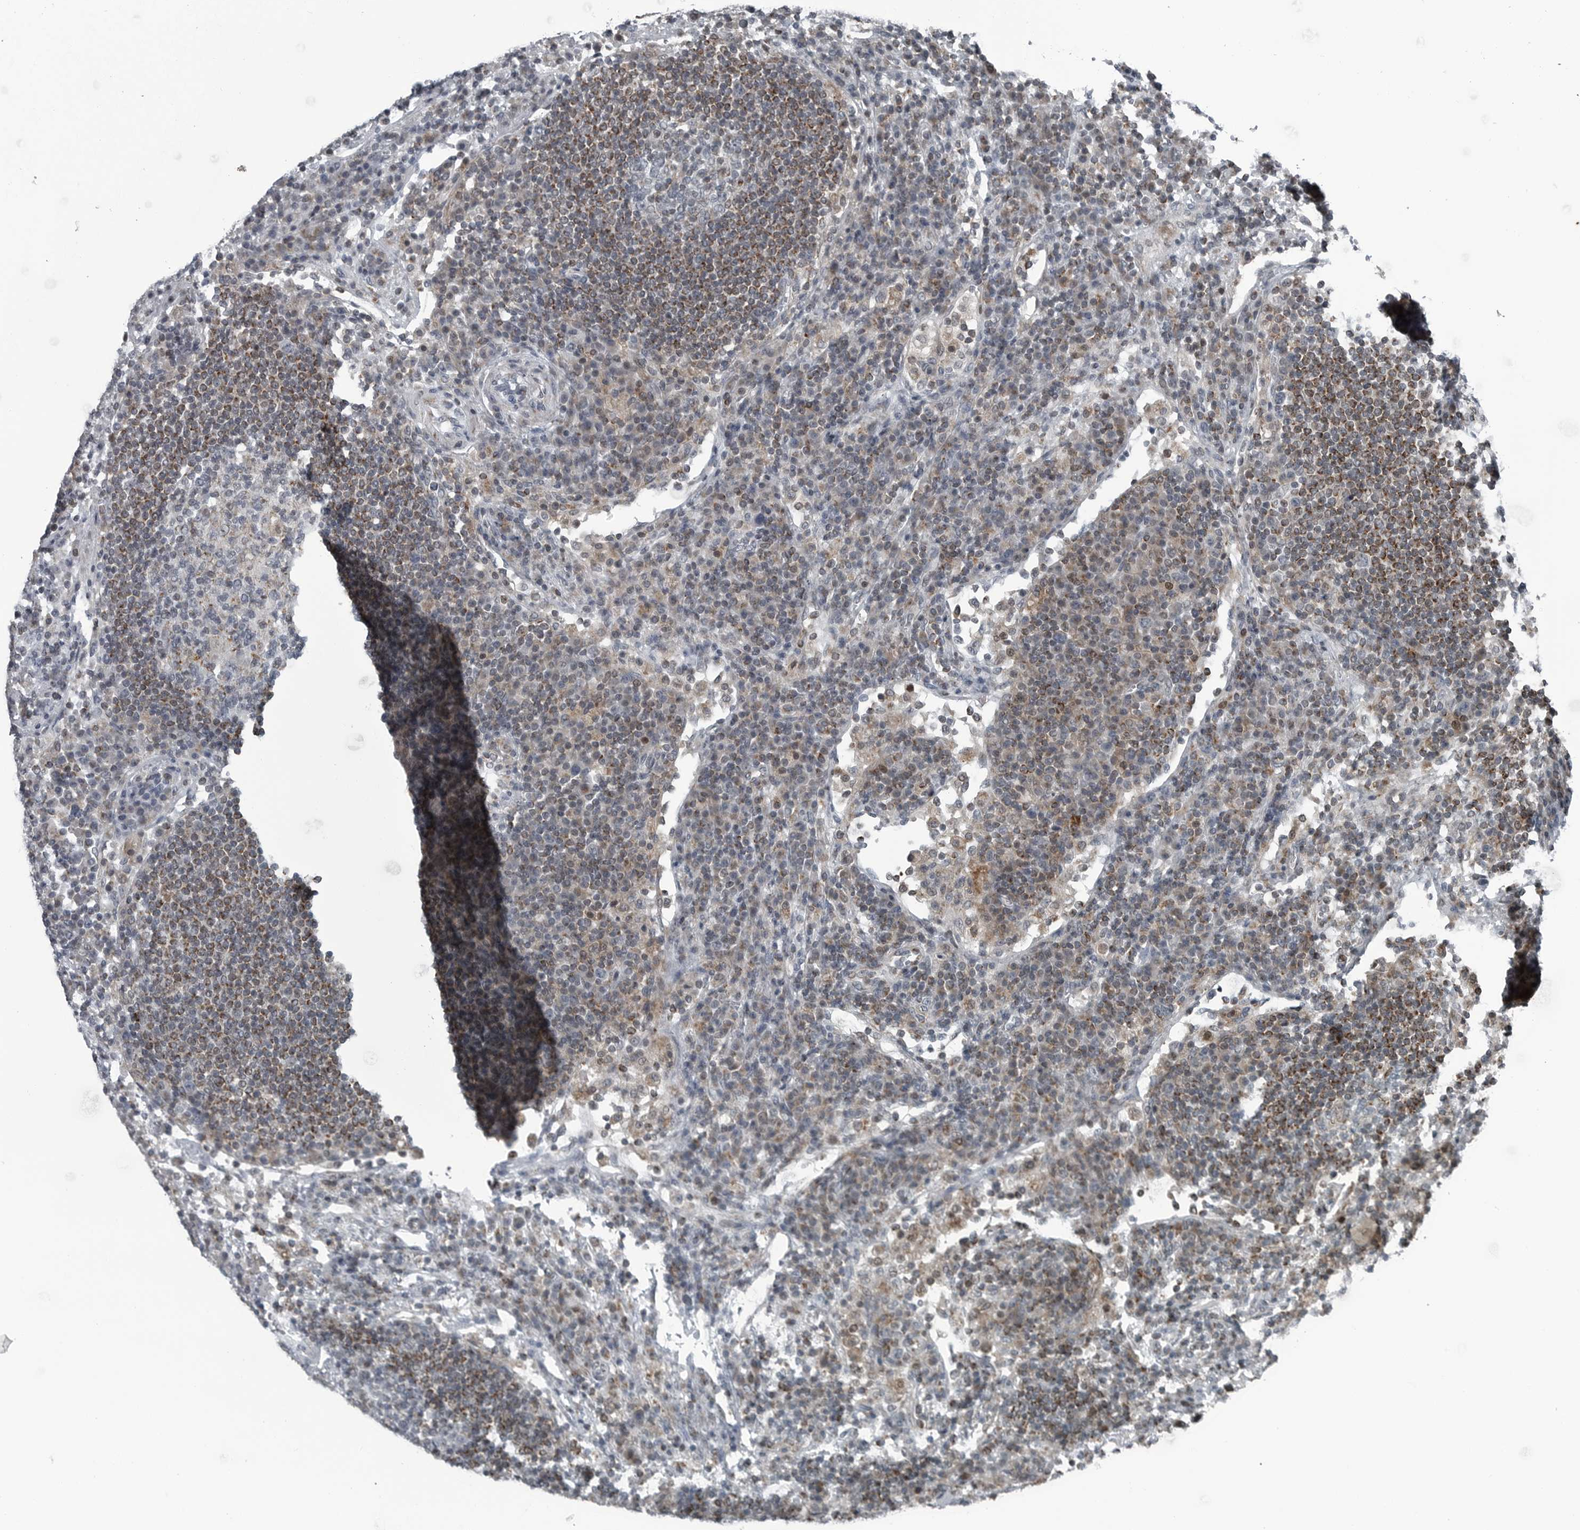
{"staining": {"intensity": "negative", "quantity": "none", "location": "none"}, "tissue": "lymph node", "cell_type": "Germinal center cells", "image_type": "normal", "snomed": [{"axis": "morphology", "description": "Normal tissue, NOS"}, {"axis": "topography", "description": "Lymph node"}], "caption": "Germinal center cells are negative for brown protein staining in benign lymph node. (IHC, brightfield microscopy, high magnification).", "gene": "GAK", "patient": {"sex": "female", "age": 53}}